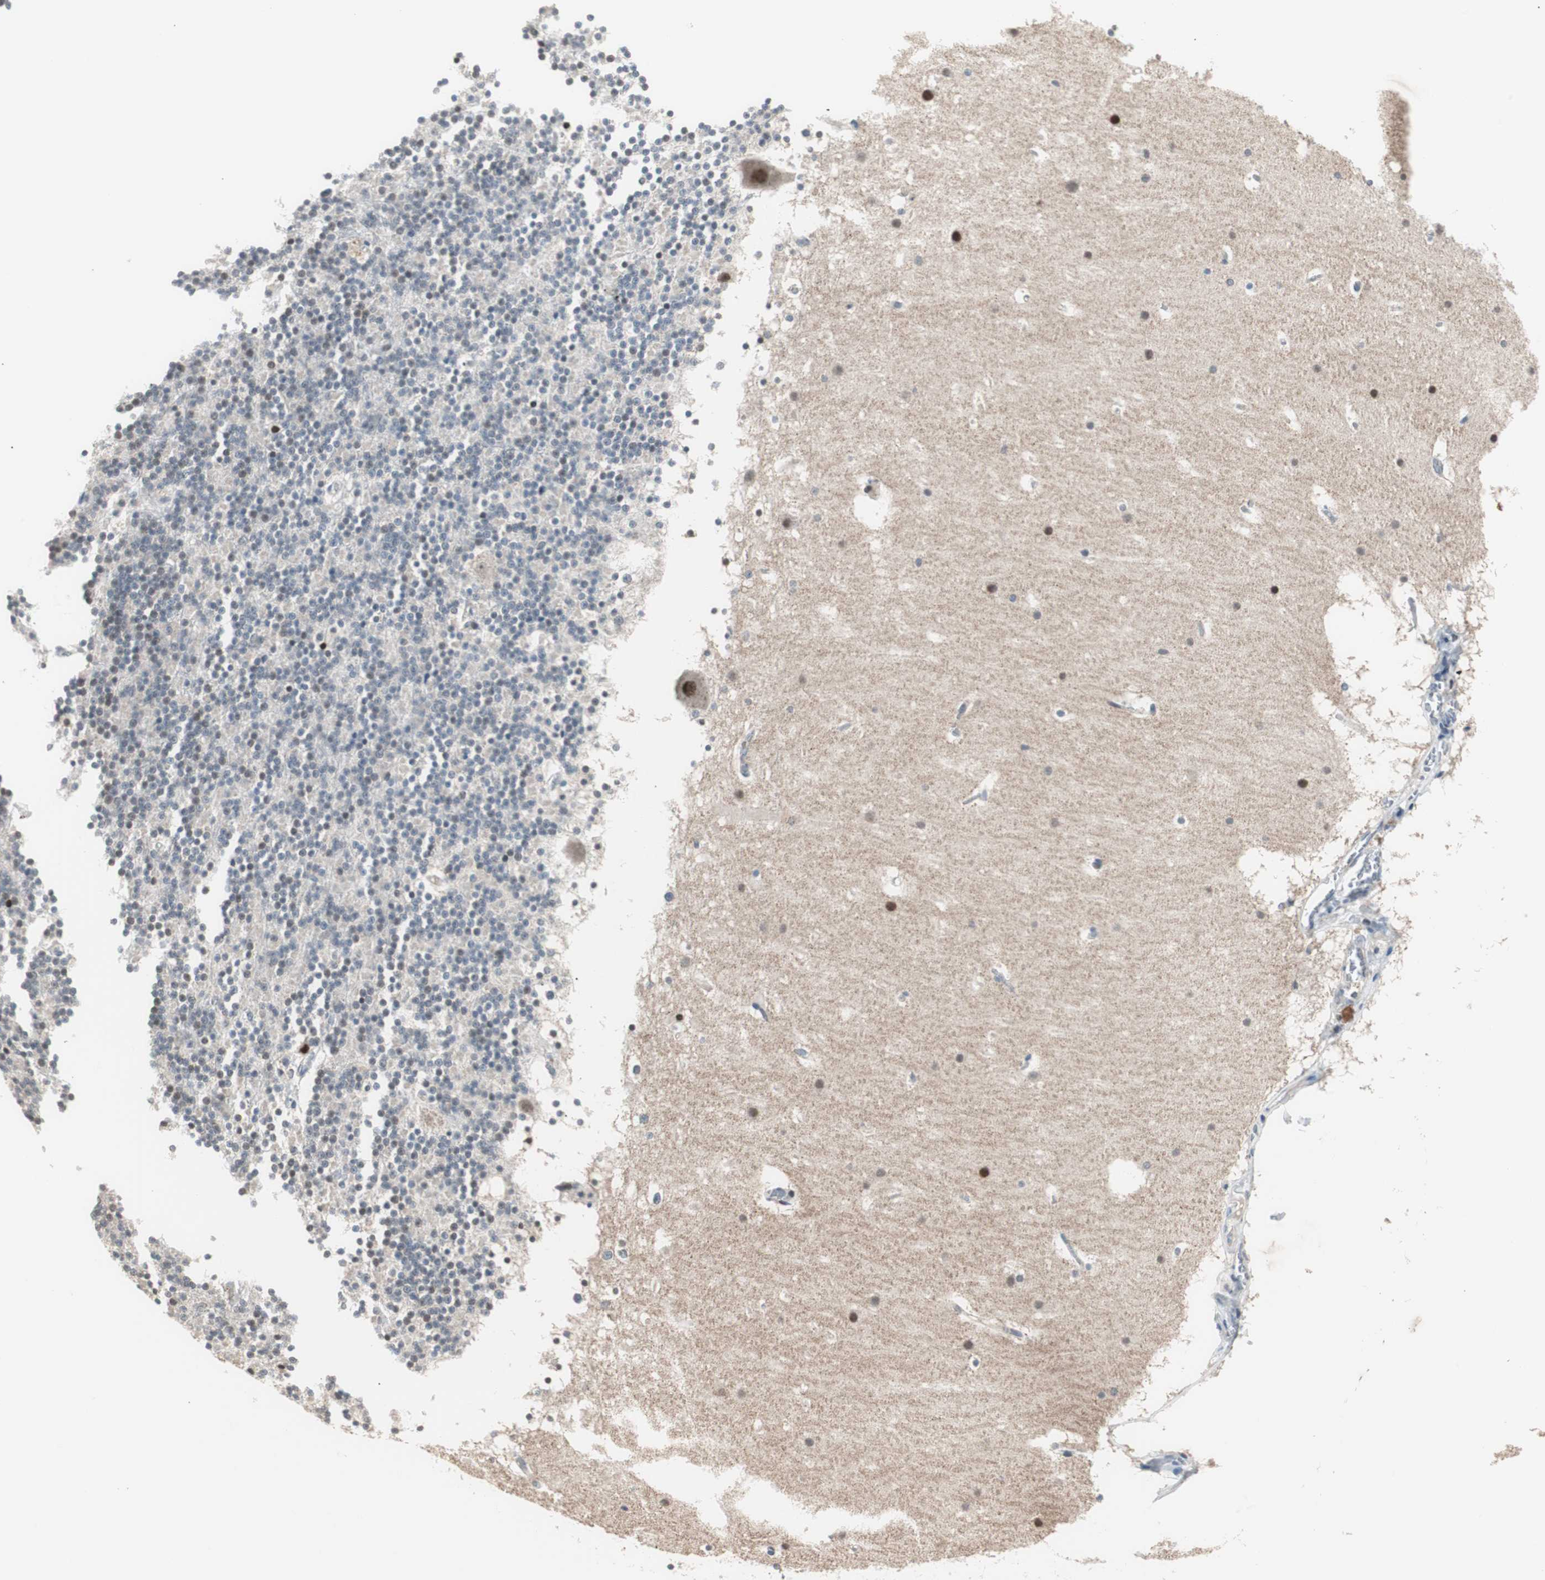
{"staining": {"intensity": "weak", "quantity": "<25%", "location": "nuclear"}, "tissue": "cerebellum", "cell_type": "Cells in granular layer", "image_type": "normal", "snomed": [{"axis": "morphology", "description": "Normal tissue, NOS"}, {"axis": "topography", "description": "Cerebellum"}], "caption": "Cerebellum was stained to show a protein in brown. There is no significant positivity in cells in granular layer. (DAB (3,3'-diaminobenzidine) IHC, high magnification).", "gene": "POLH", "patient": {"sex": "male", "age": 45}}